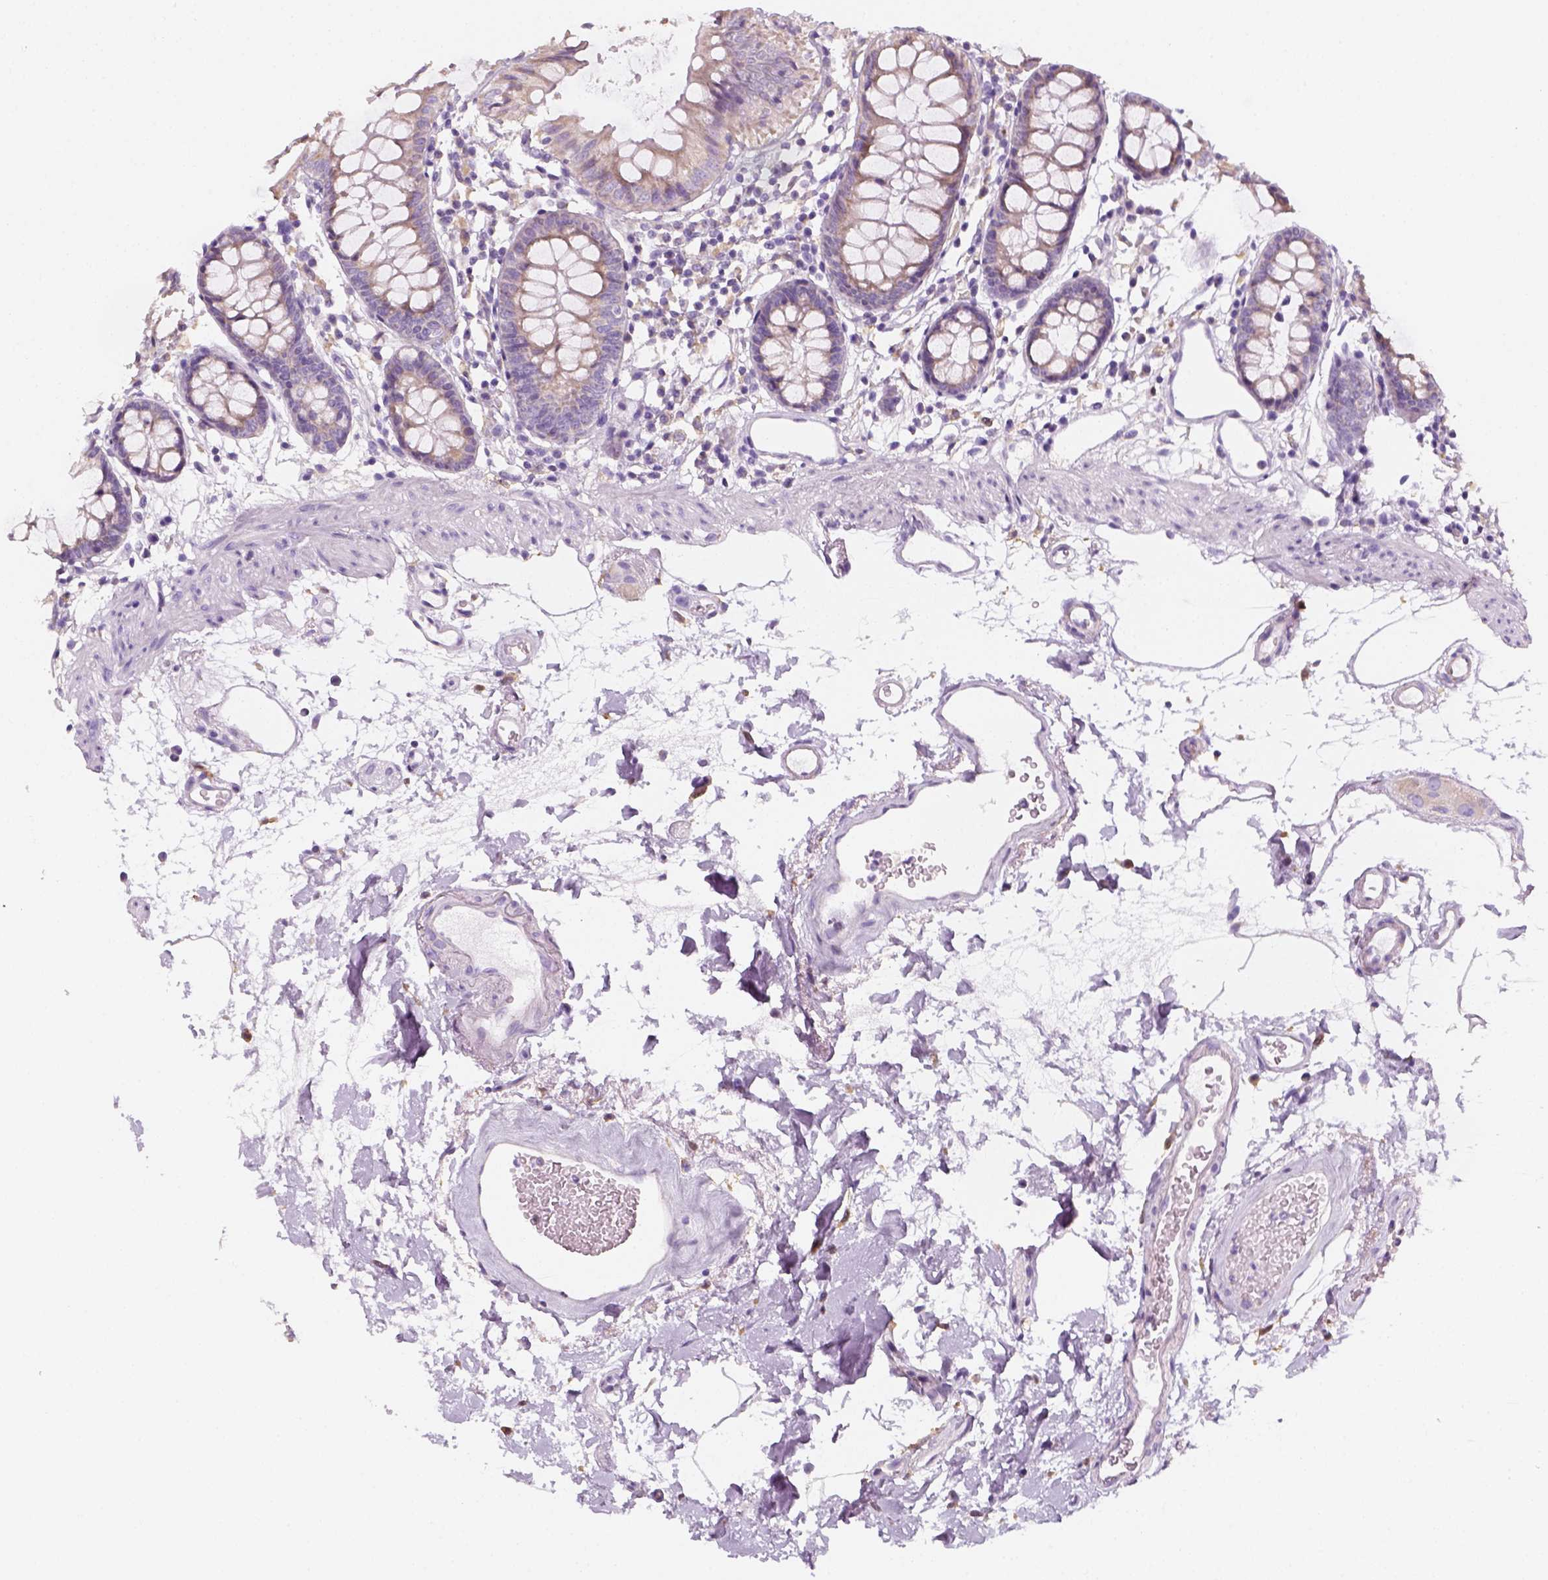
{"staining": {"intensity": "negative", "quantity": "none", "location": "none"}, "tissue": "colon", "cell_type": "Endothelial cells", "image_type": "normal", "snomed": [{"axis": "morphology", "description": "Normal tissue, NOS"}, {"axis": "topography", "description": "Colon"}], "caption": "Immunohistochemistry image of normal colon: human colon stained with DAB exhibits no significant protein positivity in endothelial cells.", "gene": "AWAT2", "patient": {"sex": "female", "age": 84}}